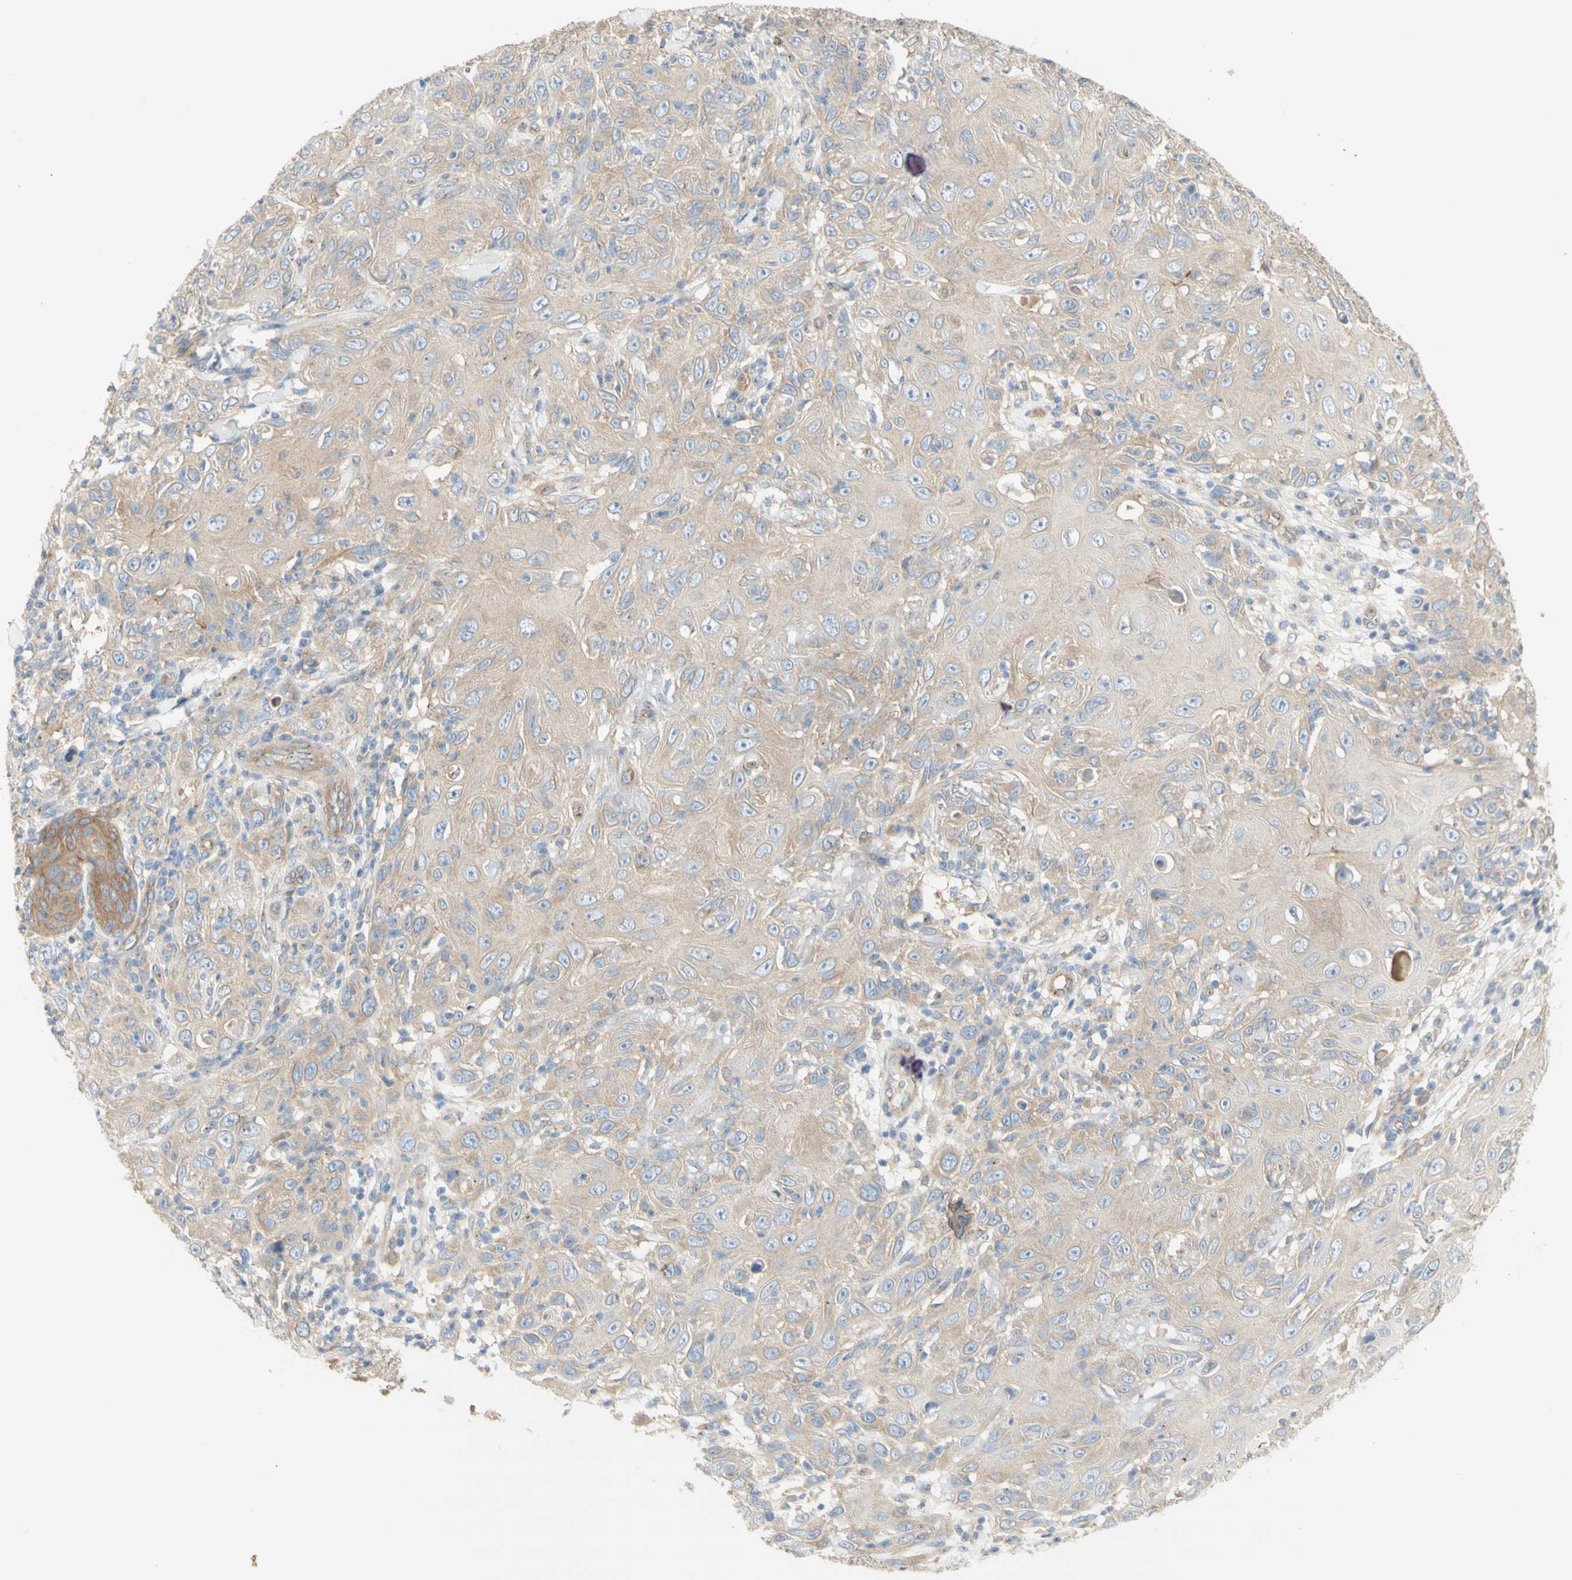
{"staining": {"intensity": "weak", "quantity": ">75%", "location": "cytoplasmic/membranous"}, "tissue": "skin cancer", "cell_type": "Tumor cells", "image_type": "cancer", "snomed": [{"axis": "morphology", "description": "Squamous cell carcinoma, NOS"}, {"axis": "topography", "description": "Skin"}], "caption": "Approximately >75% of tumor cells in human skin cancer (squamous cell carcinoma) reveal weak cytoplasmic/membranous protein staining as visualized by brown immunohistochemical staining.", "gene": "DYNC1H1", "patient": {"sex": "female", "age": 88}}